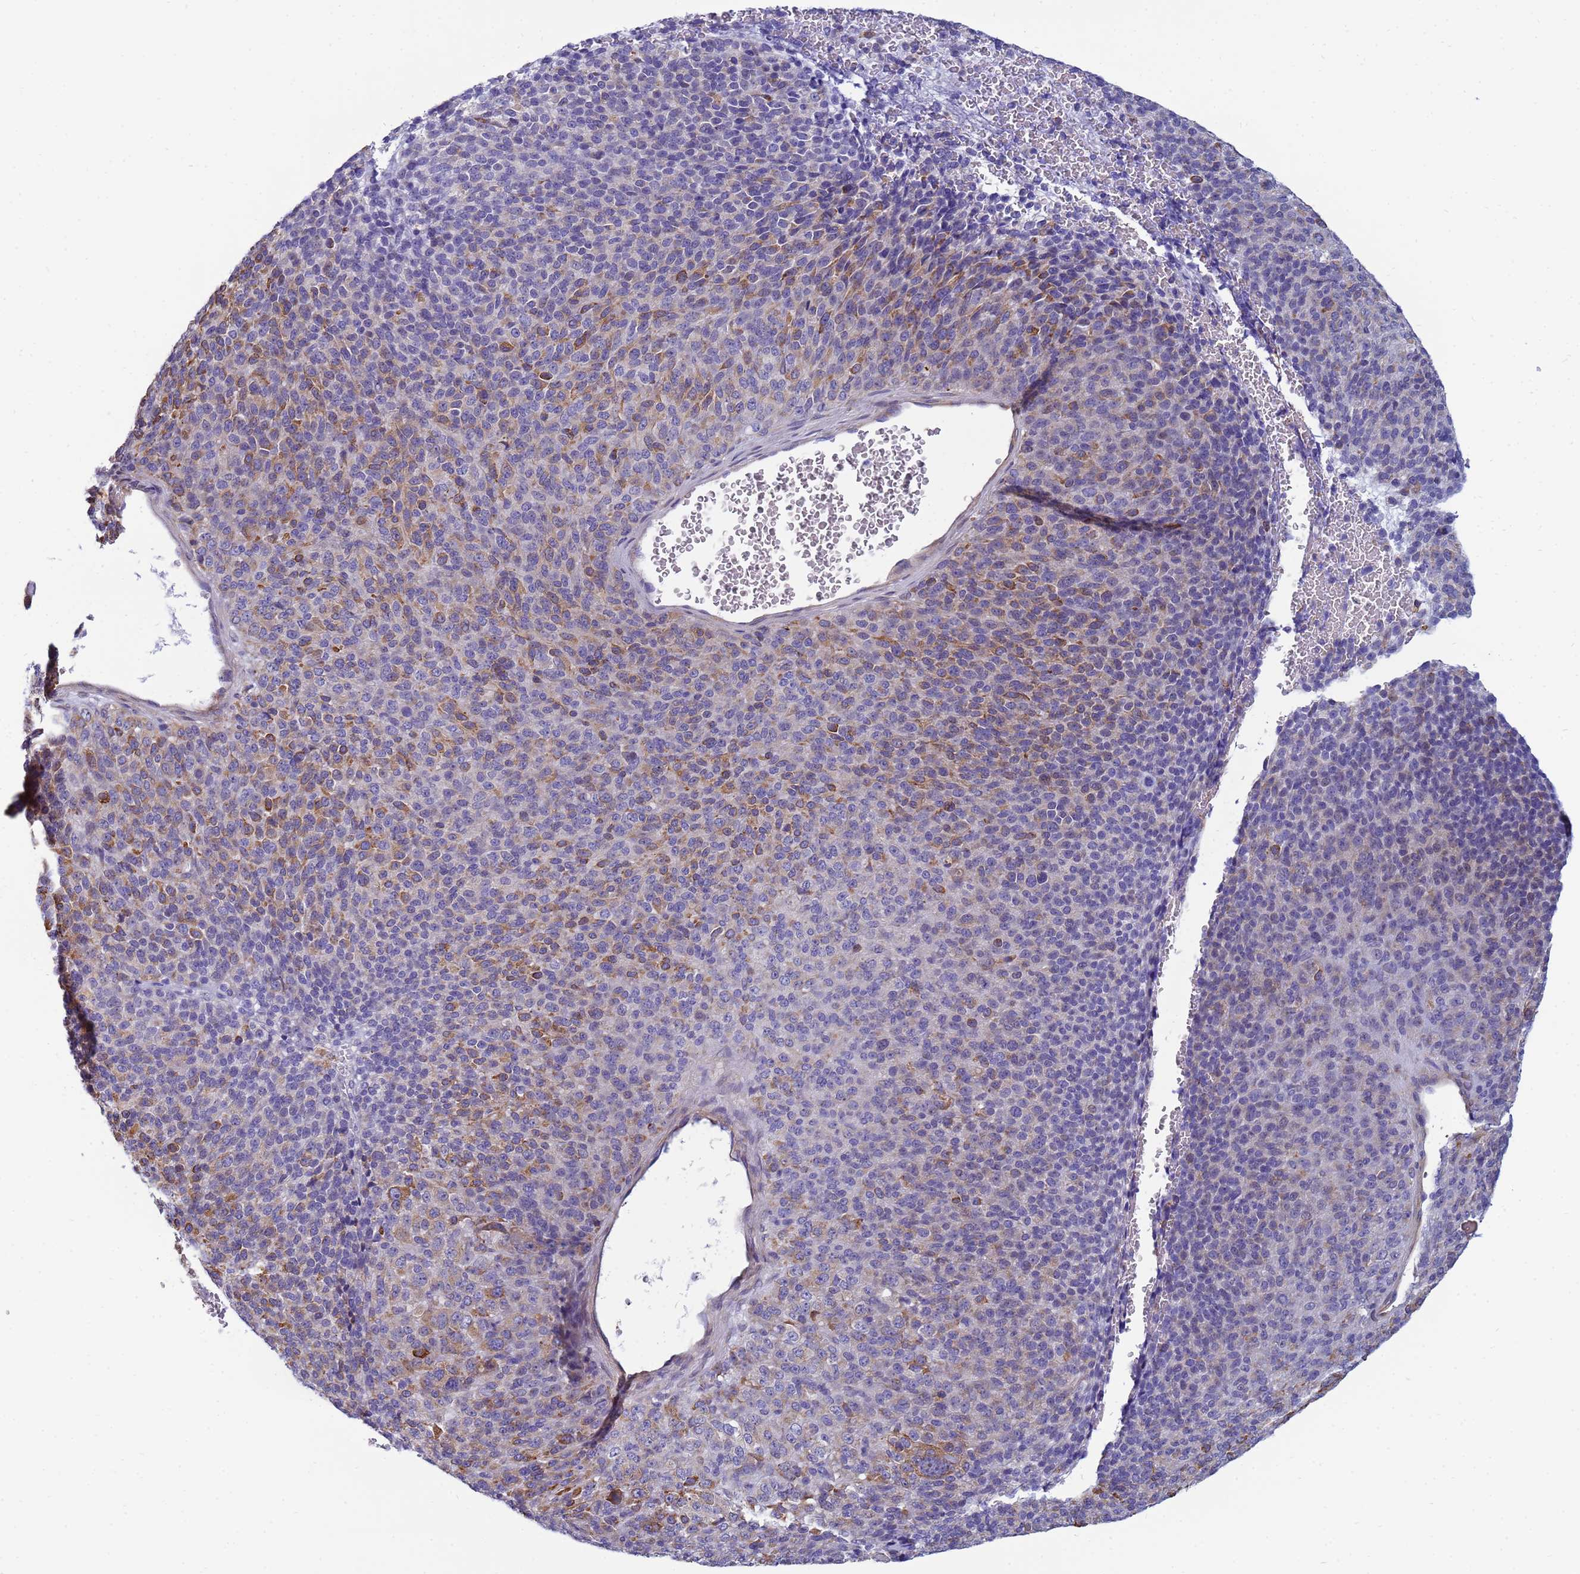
{"staining": {"intensity": "moderate", "quantity": "<25%", "location": "cytoplasmic/membranous"}, "tissue": "melanoma", "cell_type": "Tumor cells", "image_type": "cancer", "snomed": [{"axis": "morphology", "description": "Malignant melanoma, Metastatic site"}, {"axis": "topography", "description": "Brain"}], "caption": "Human melanoma stained with a protein marker exhibits moderate staining in tumor cells.", "gene": "TRPC6", "patient": {"sex": "female", "age": 56}}